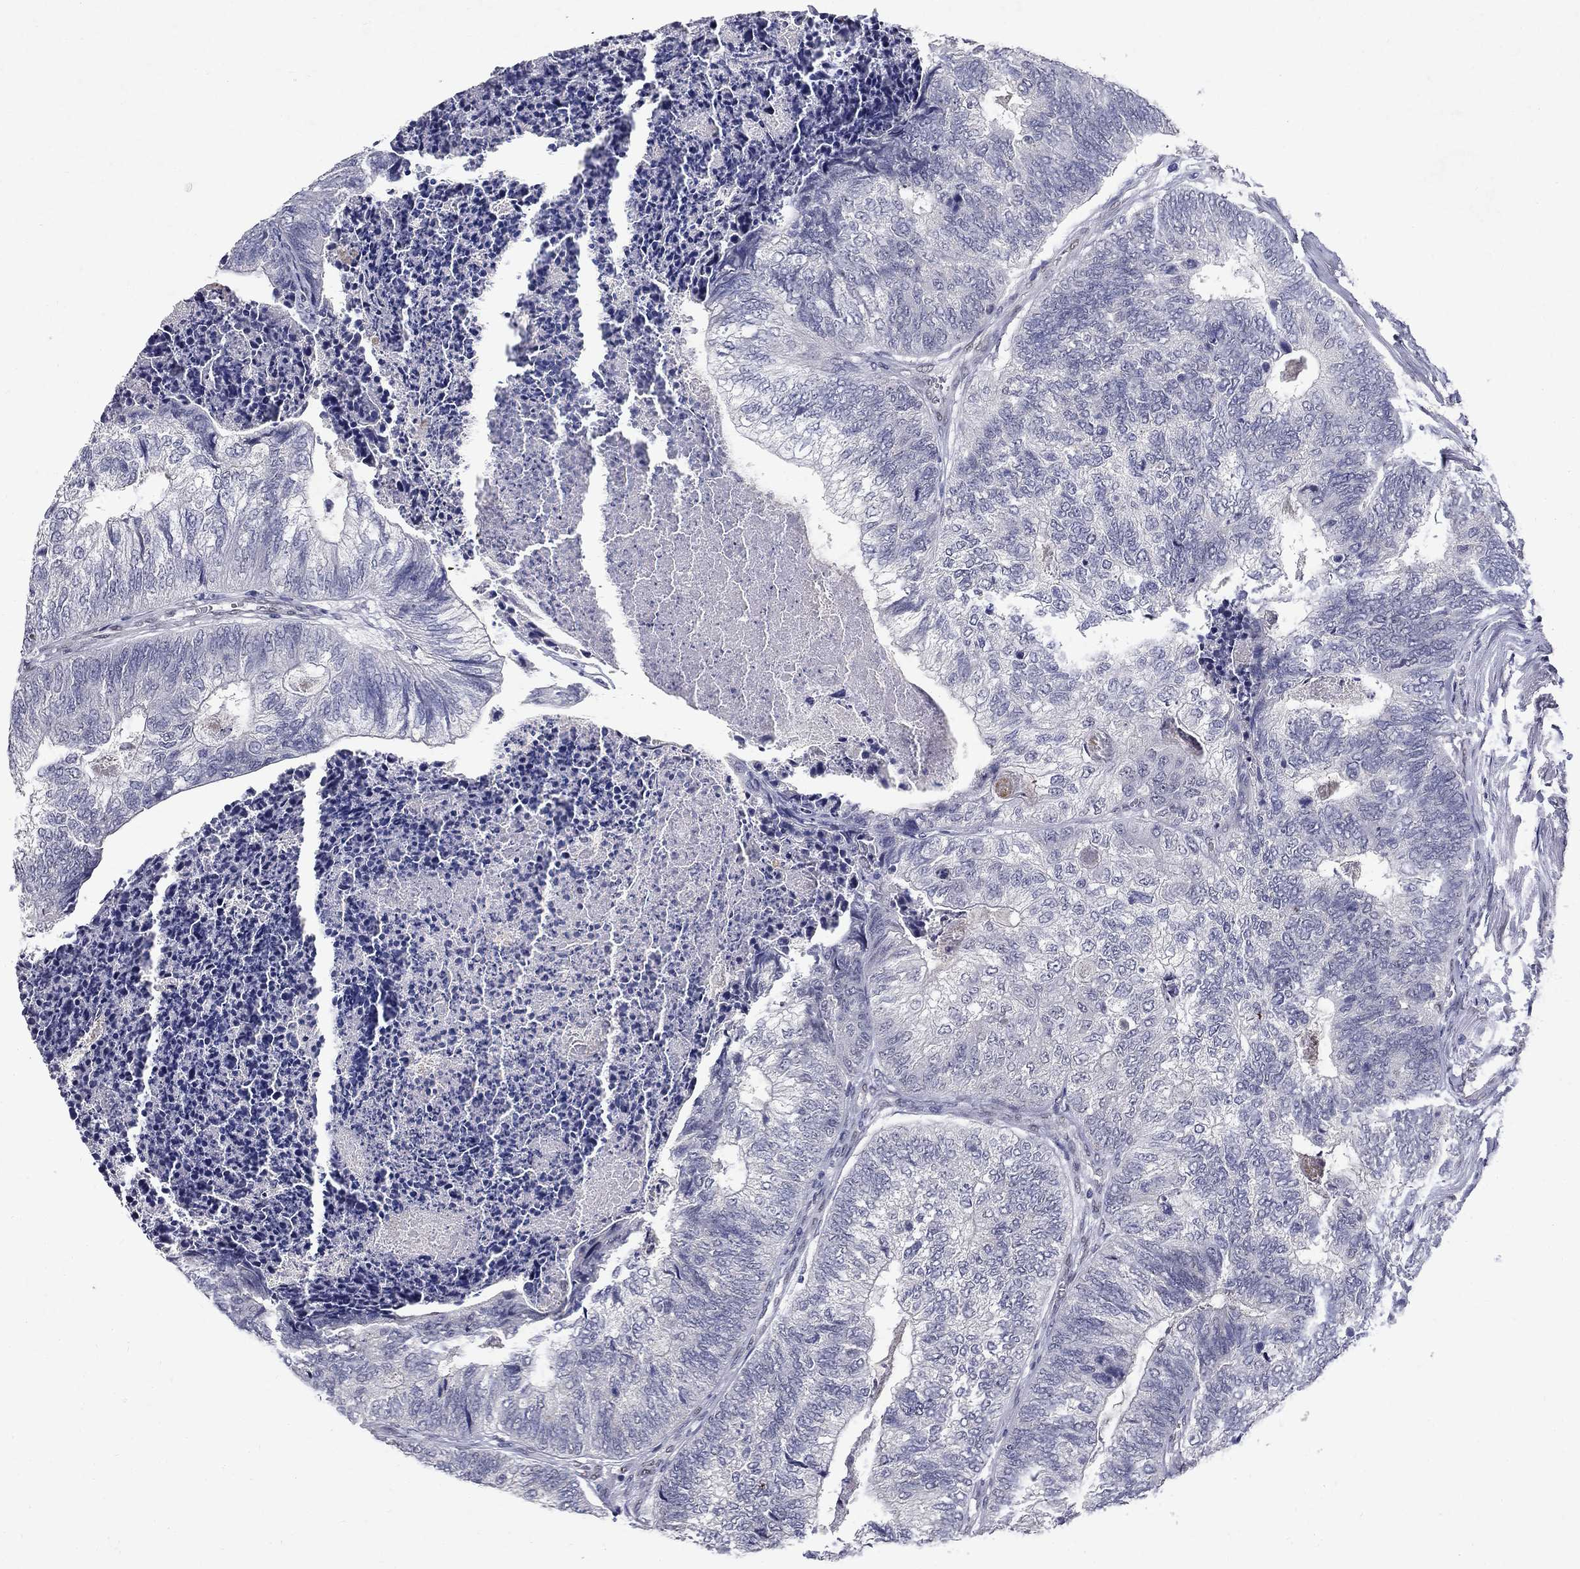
{"staining": {"intensity": "negative", "quantity": "none", "location": "none"}, "tissue": "colorectal cancer", "cell_type": "Tumor cells", "image_type": "cancer", "snomed": [{"axis": "morphology", "description": "Adenocarcinoma, NOS"}, {"axis": "topography", "description": "Colon"}], "caption": "Human colorectal cancer (adenocarcinoma) stained for a protein using immunohistochemistry displays no expression in tumor cells.", "gene": "RBFOX1", "patient": {"sex": "female", "age": 67}}